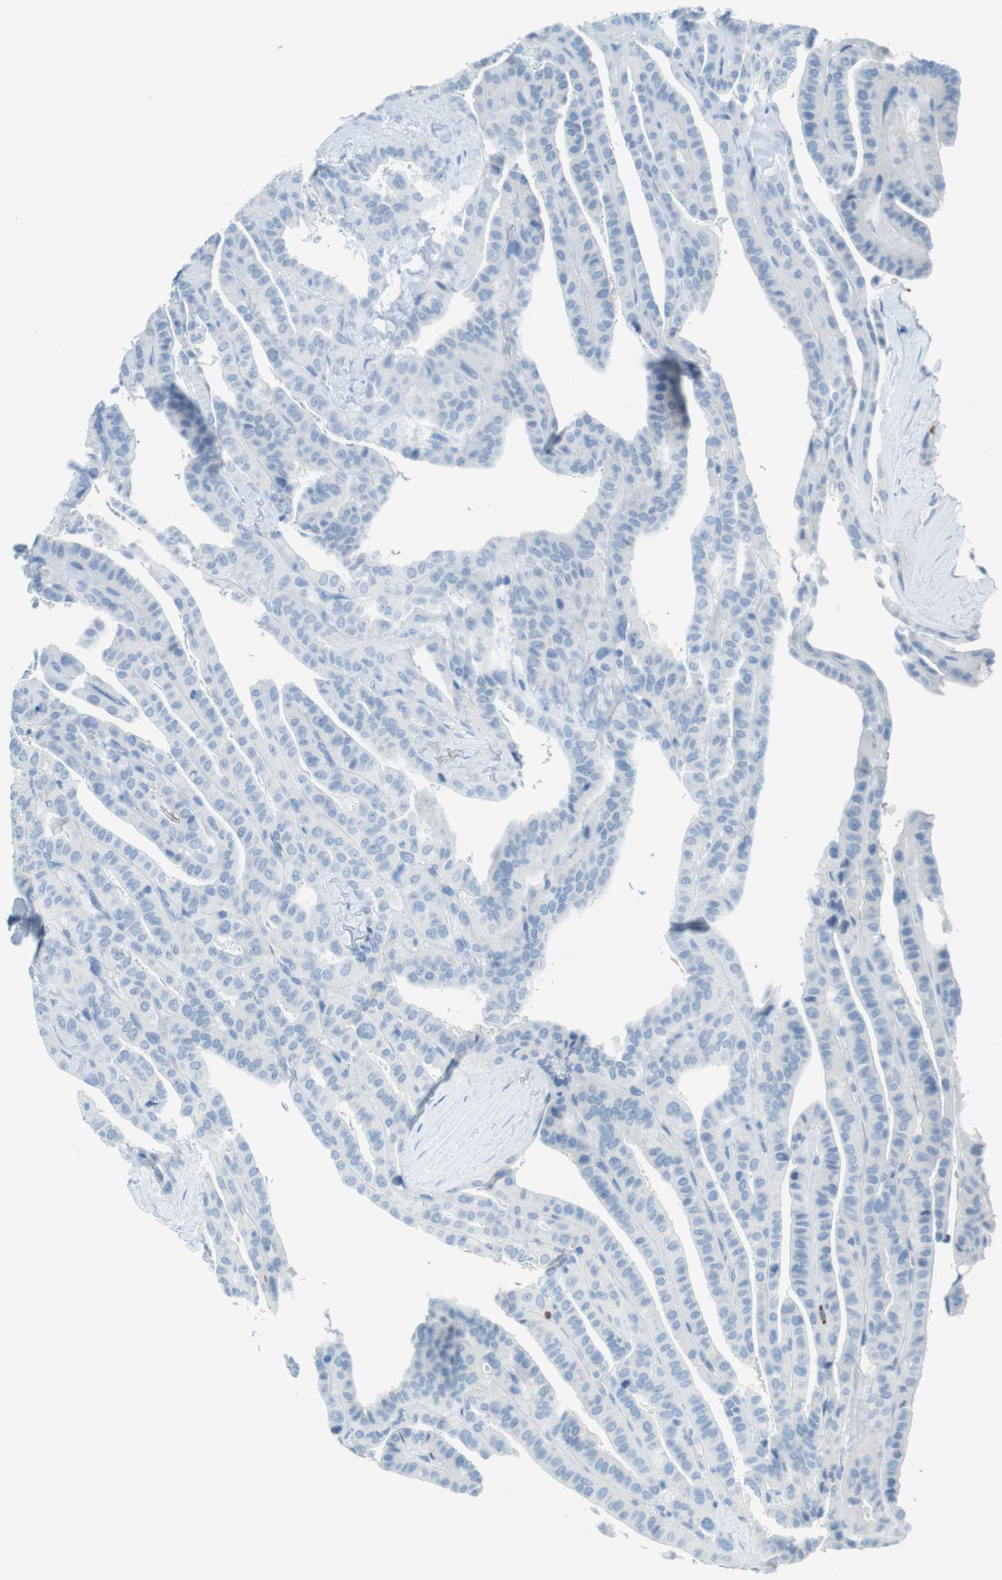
{"staining": {"intensity": "negative", "quantity": "none", "location": "none"}, "tissue": "thyroid cancer", "cell_type": "Tumor cells", "image_type": "cancer", "snomed": [{"axis": "morphology", "description": "Papillary adenocarcinoma, NOS"}, {"axis": "topography", "description": "Thyroid gland"}], "caption": "Tumor cells are negative for protein expression in human thyroid papillary adenocarcinoma.", "gene": "MCEMP1", "patient": {"sex": "male", "age": 77}}